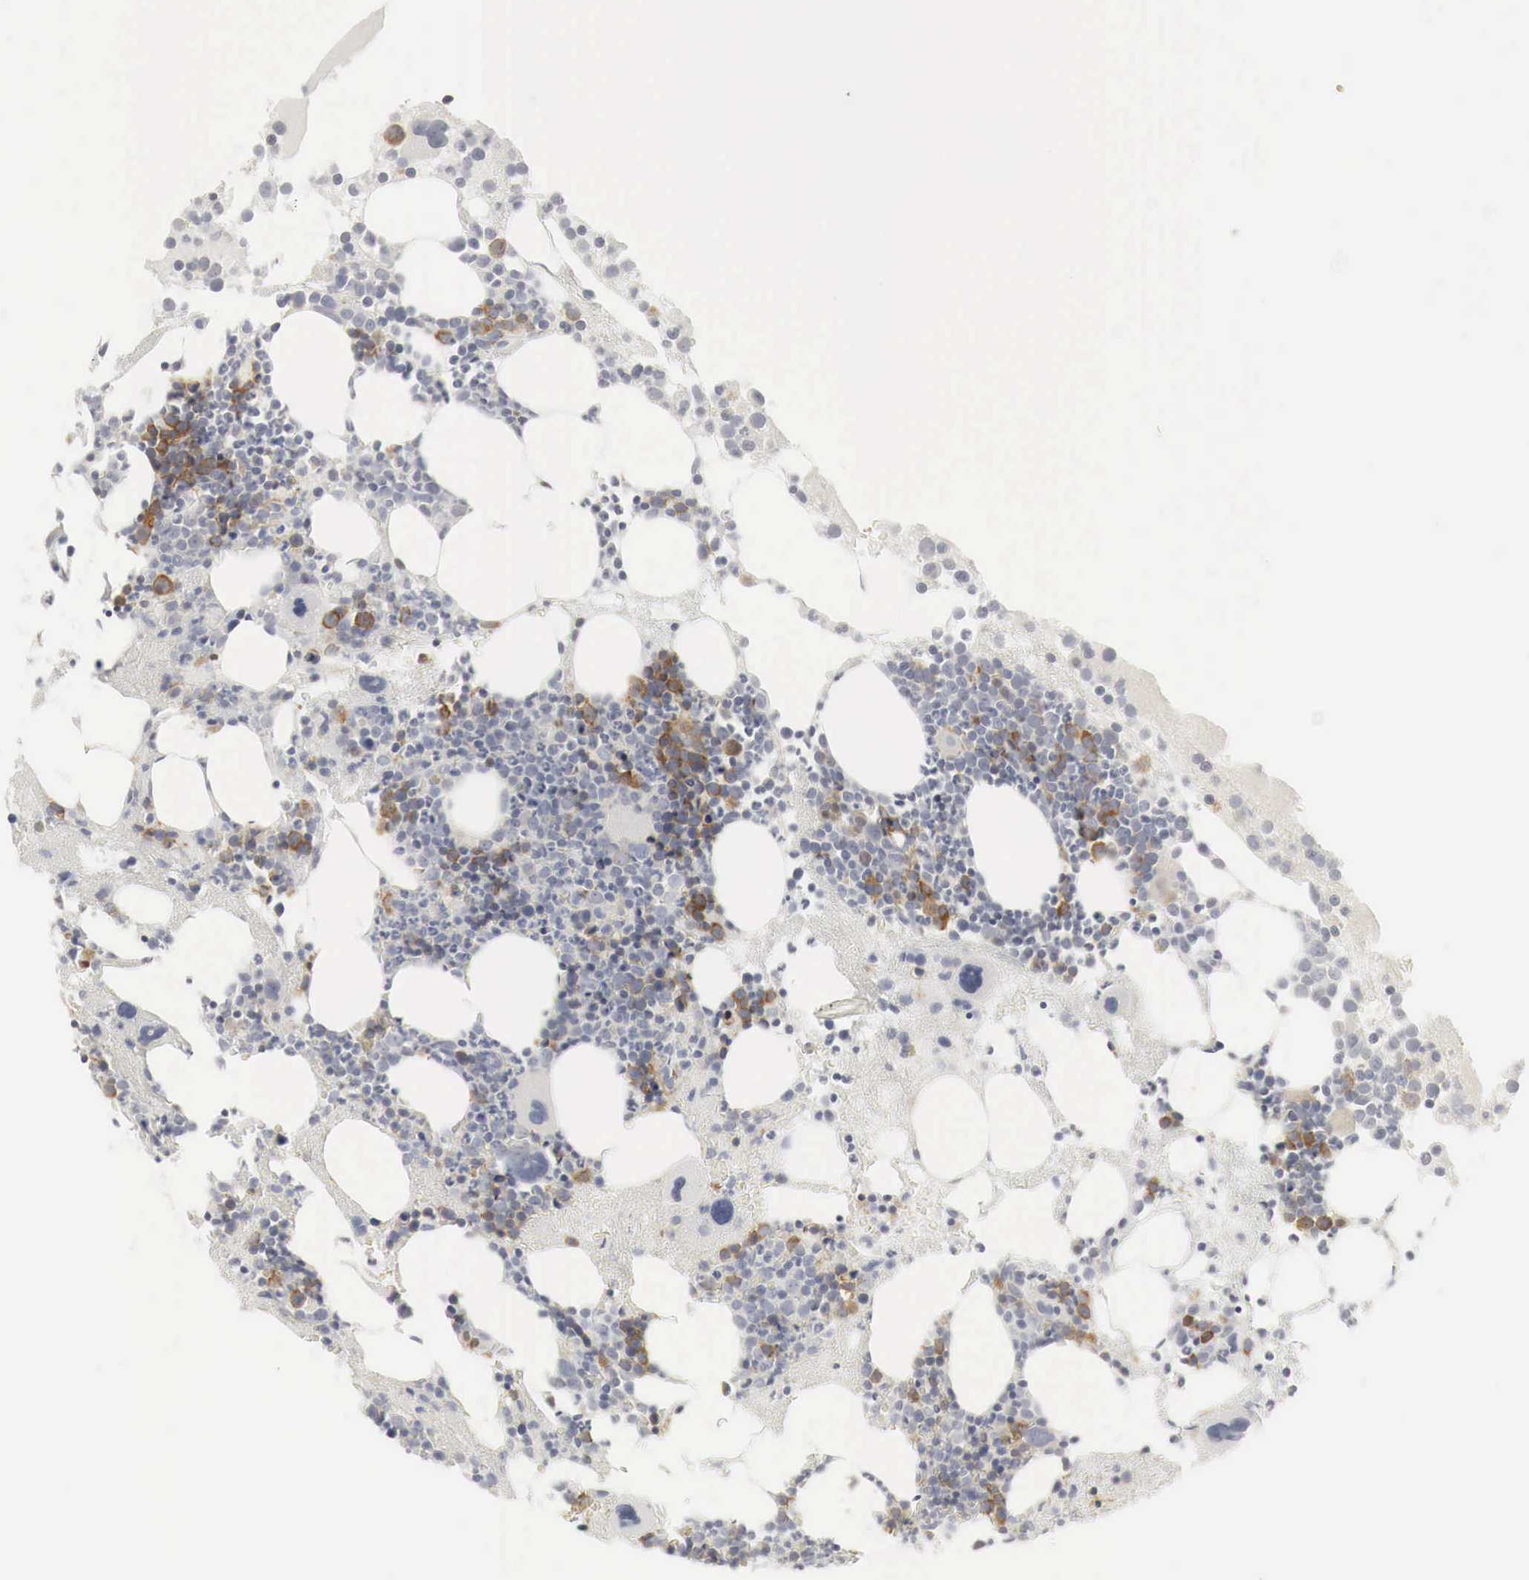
{"staining": {"intensity": "moderate", "quantity": "25%-75%", "location": "cytoplasmic/membranous"}, "tissue": "bone marrow", "cell_type": "Hematopoietic cells", "image_type": "normal", "snomed": [{"axis": "morphology", "description": "Normal tissue, NOS"}, {"axis": "topography", "description": "Bone marrow"}], "caption": "This histopathology image shows IHC staining of normal human bone marrow, with medium moderate cytoplasmic/membranous staining in approximately 25%-75% of hematopoietic cells.", "gene": "TP63", "patient": {"sex": "male", "age": 75}}